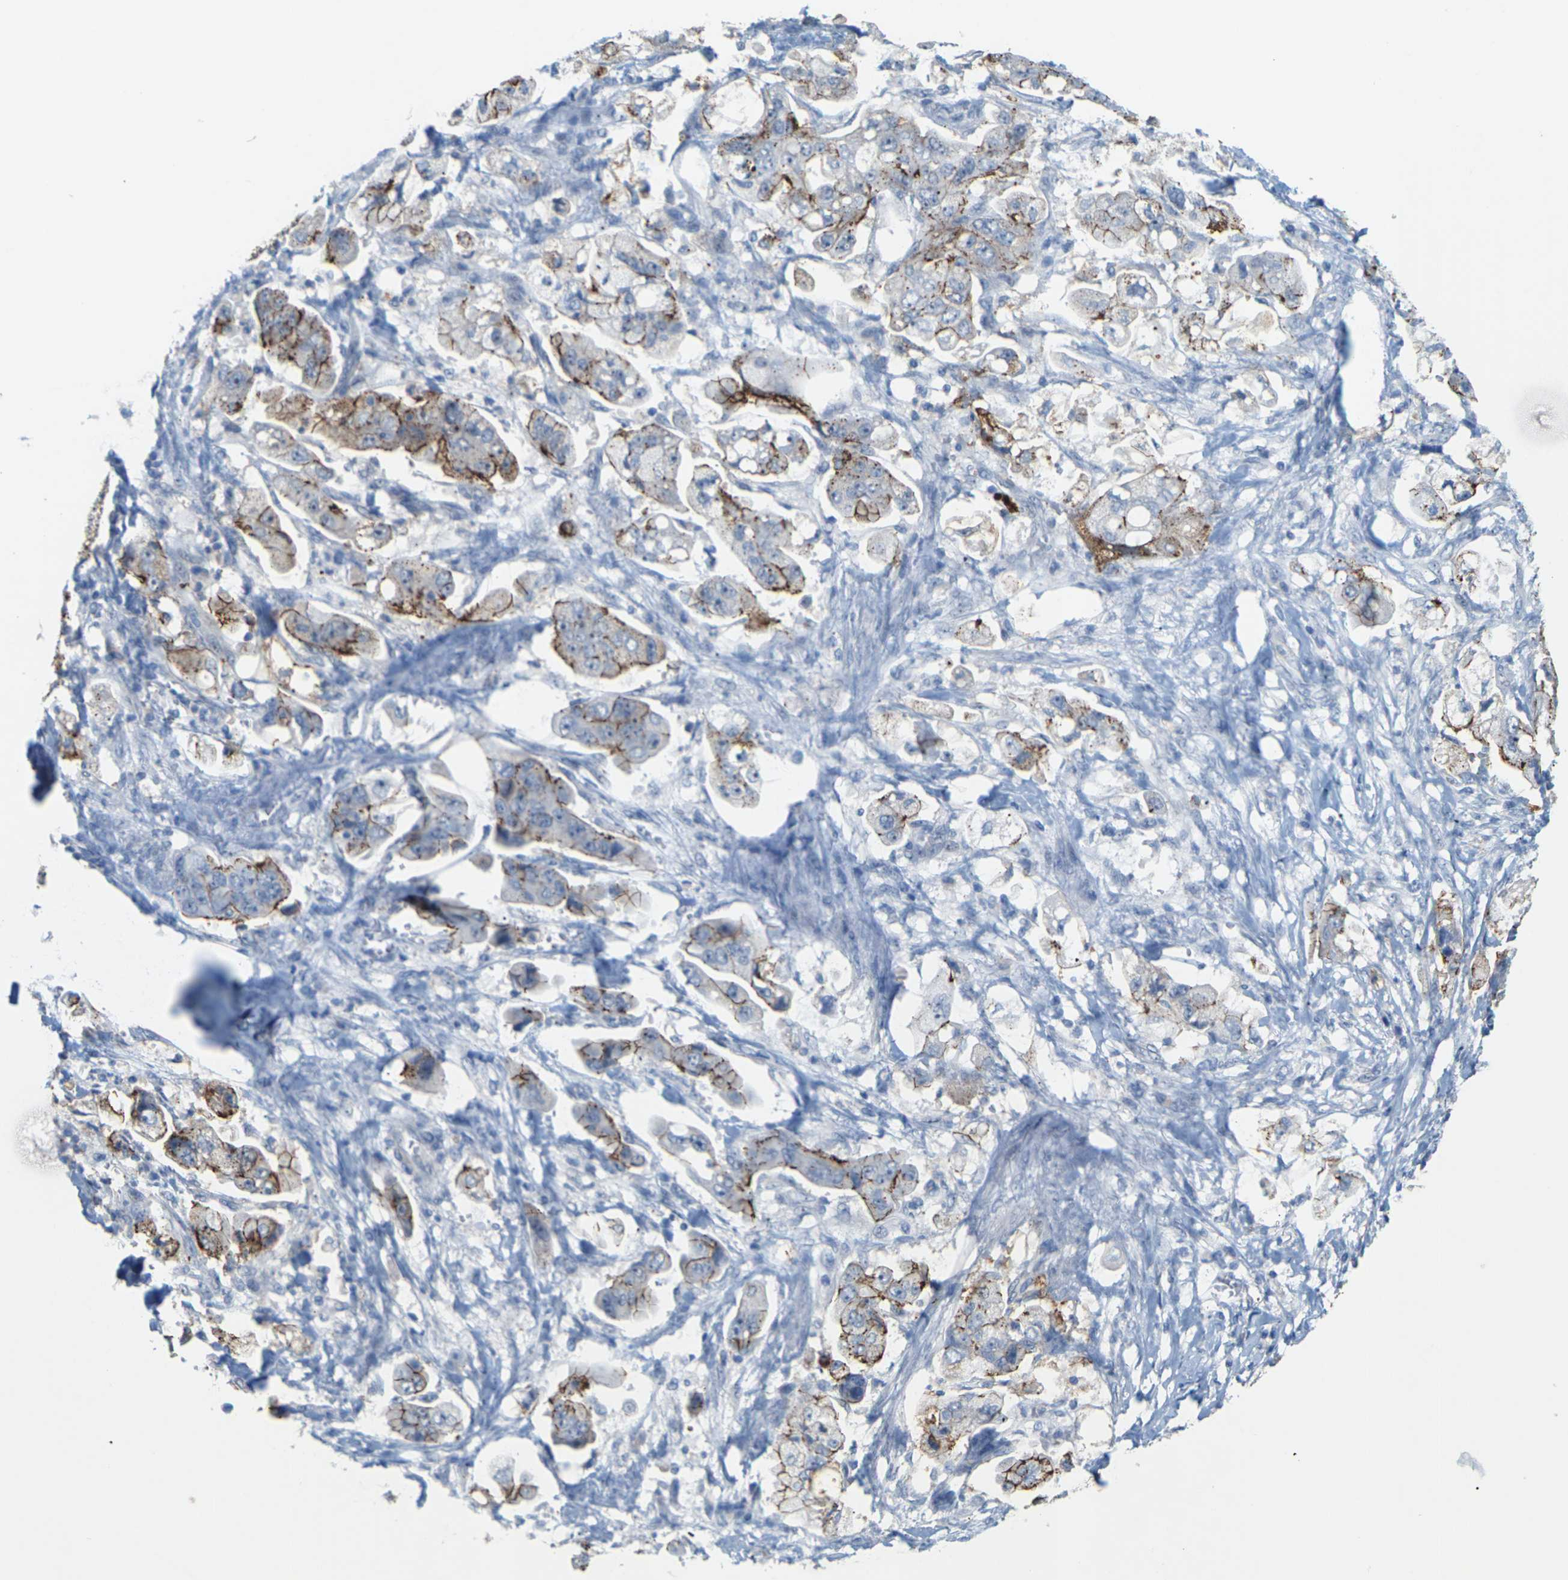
{"staining": {"intensity": "moderate", "quantity": "25%-75%", "location": "cytoplasmic/membranous"}, "tissue": "stomach cancer", "cell_type": "Tumor cells", "image_type": "cancer", "snomed": [{"axis": "morphology", "description": "Adenocarcinoma, NOS"}, {"axis": "topography", "description": "Stomach"}], "caption": "Stomach cancer (adenocarcinoma) stained for a protein reveals moderate cytoplasmic/membranous positivity in tumor cells.", "gene": "CLDN3", "patient": {"sex": "male", "age": 62}}